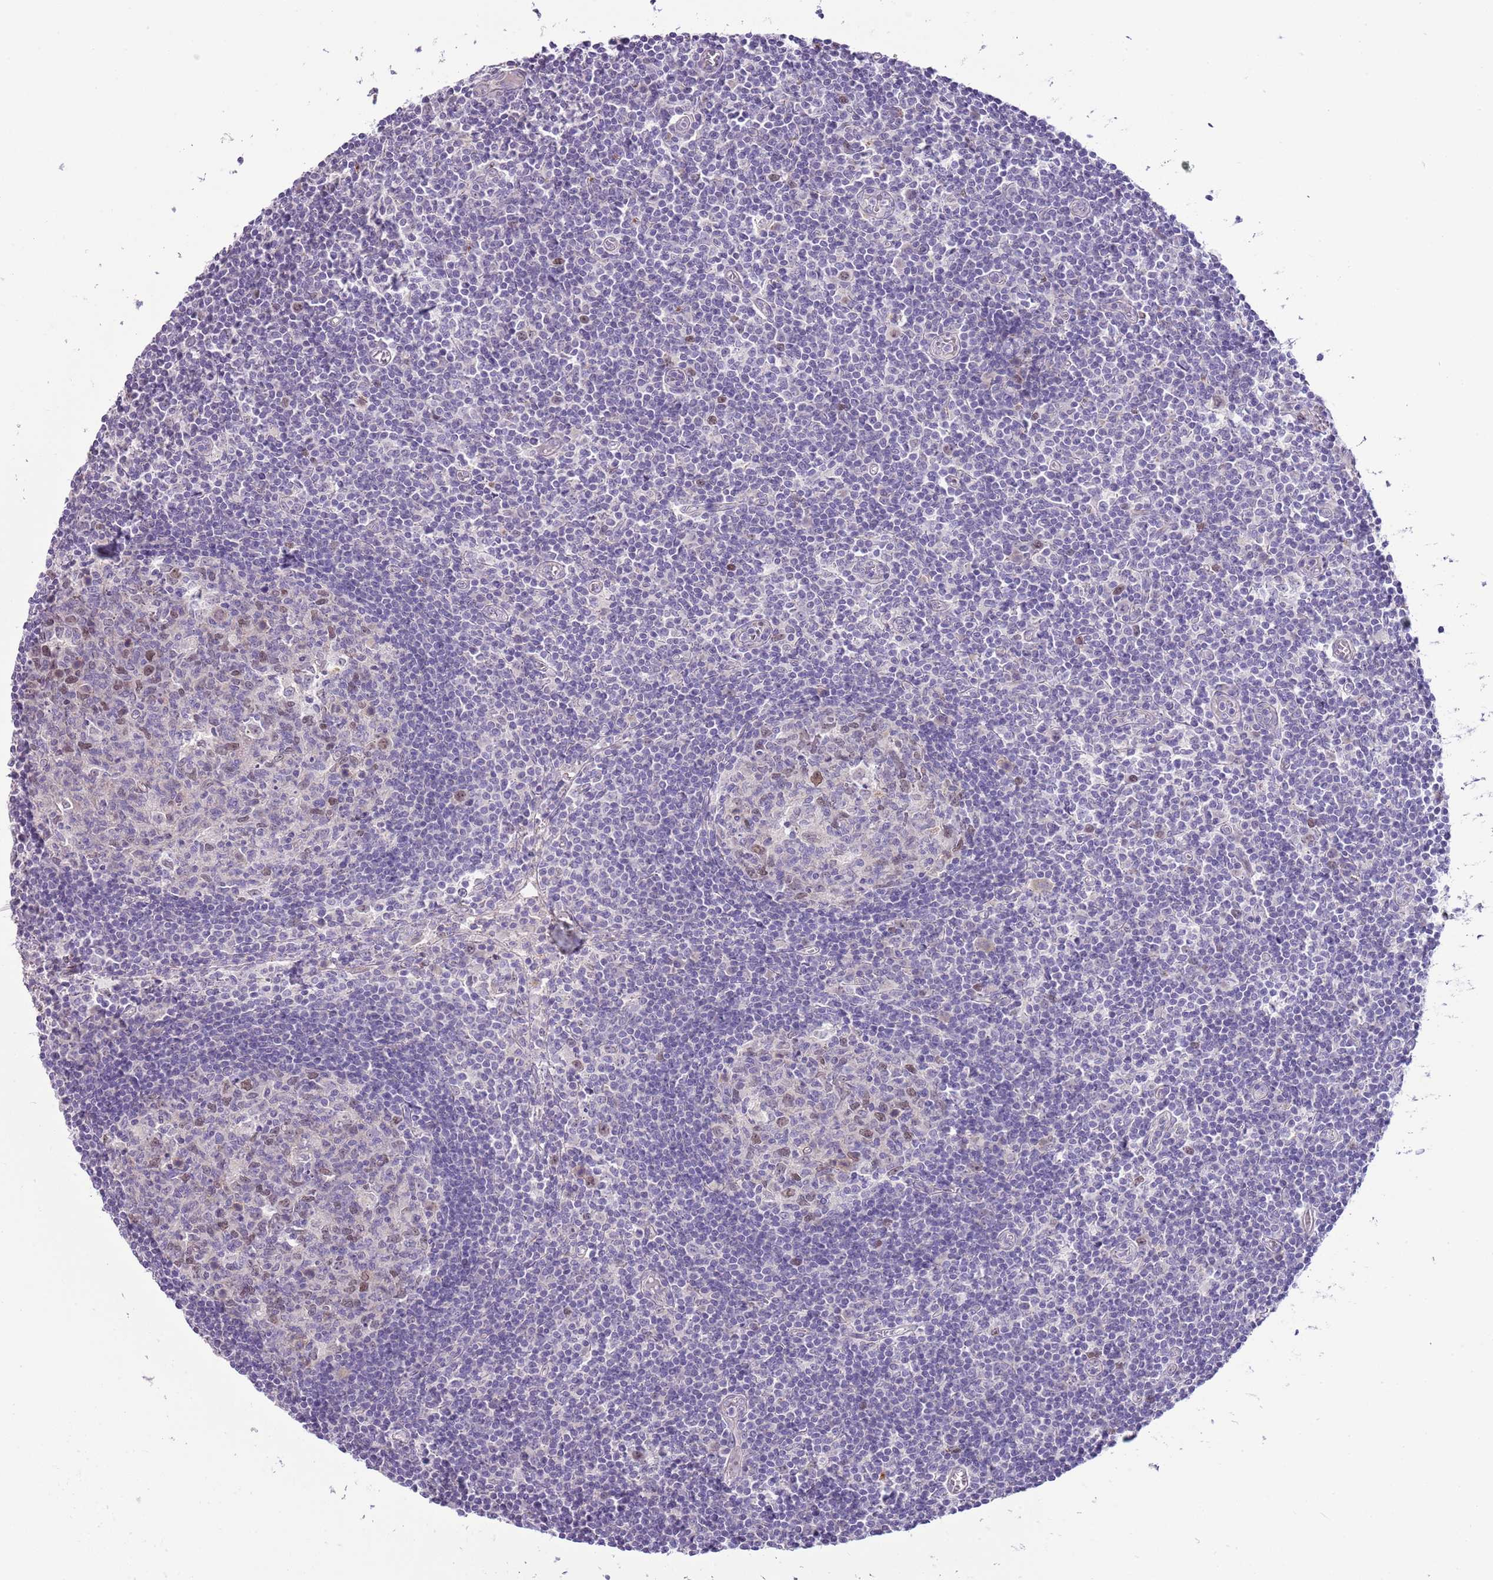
{"staining": {"intensity": "moderate", "quantity": "<25%", "location": "nuclear"}, "tissue": "lymph node", "cell_type": "Germinal center cells", "image_type": "normal", "snomed": [{"axis": "morphology", "description": "Normal tissue, NOS"}, {"axis": "topography", "description": "Lymph node"}], "caption": "Immunohistochemistry (IHC) micrograph of normal lymph node: lymph node stained using IHC reveals low levels of moderate protein expression localized specifically in the nuclear of germinal center cells, appearing as a nuclear brown color.", "gene": "FBRSL1", "patient": {"sex": "female", "age": 55}}